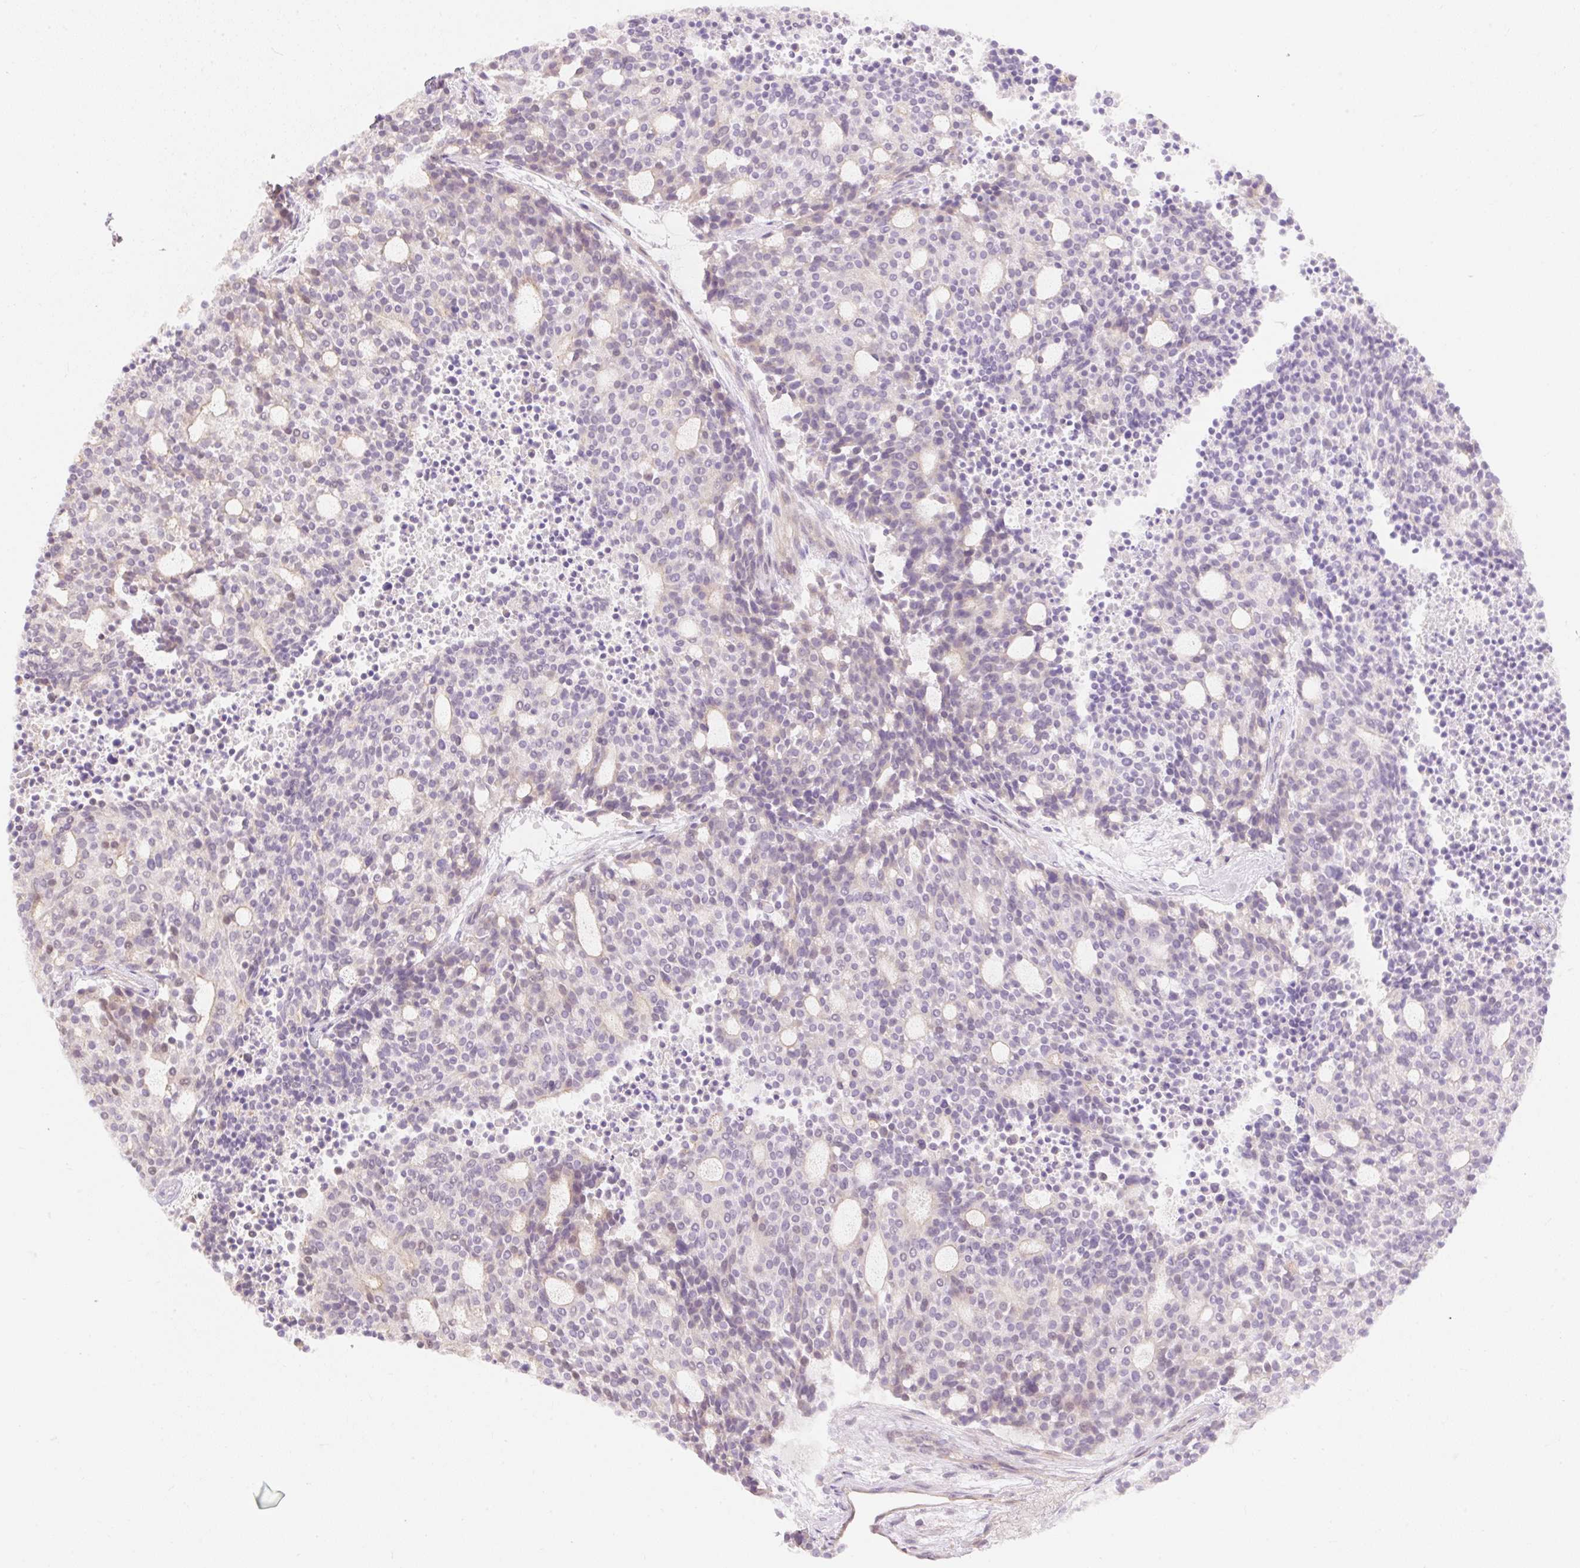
{"staining": {"intensity": "negative", "quantity": "none", "location": "none"}, "tissue": "carcinoid", "cell_type": "Tumor cells", "image_type": "cancer", "snomed": [{"axis": "morphology", "description": "Carcinoid, malignant, NOS"}, {"axis": "topography", "description": "Pancreas"}], "caption": "Human carcinoid stained for a protein using immunohistochemistry (IHC) exhibits no expression in tumor cells.", "gene": "EMC10", "patient": {"sex": "female", "age": 54}}